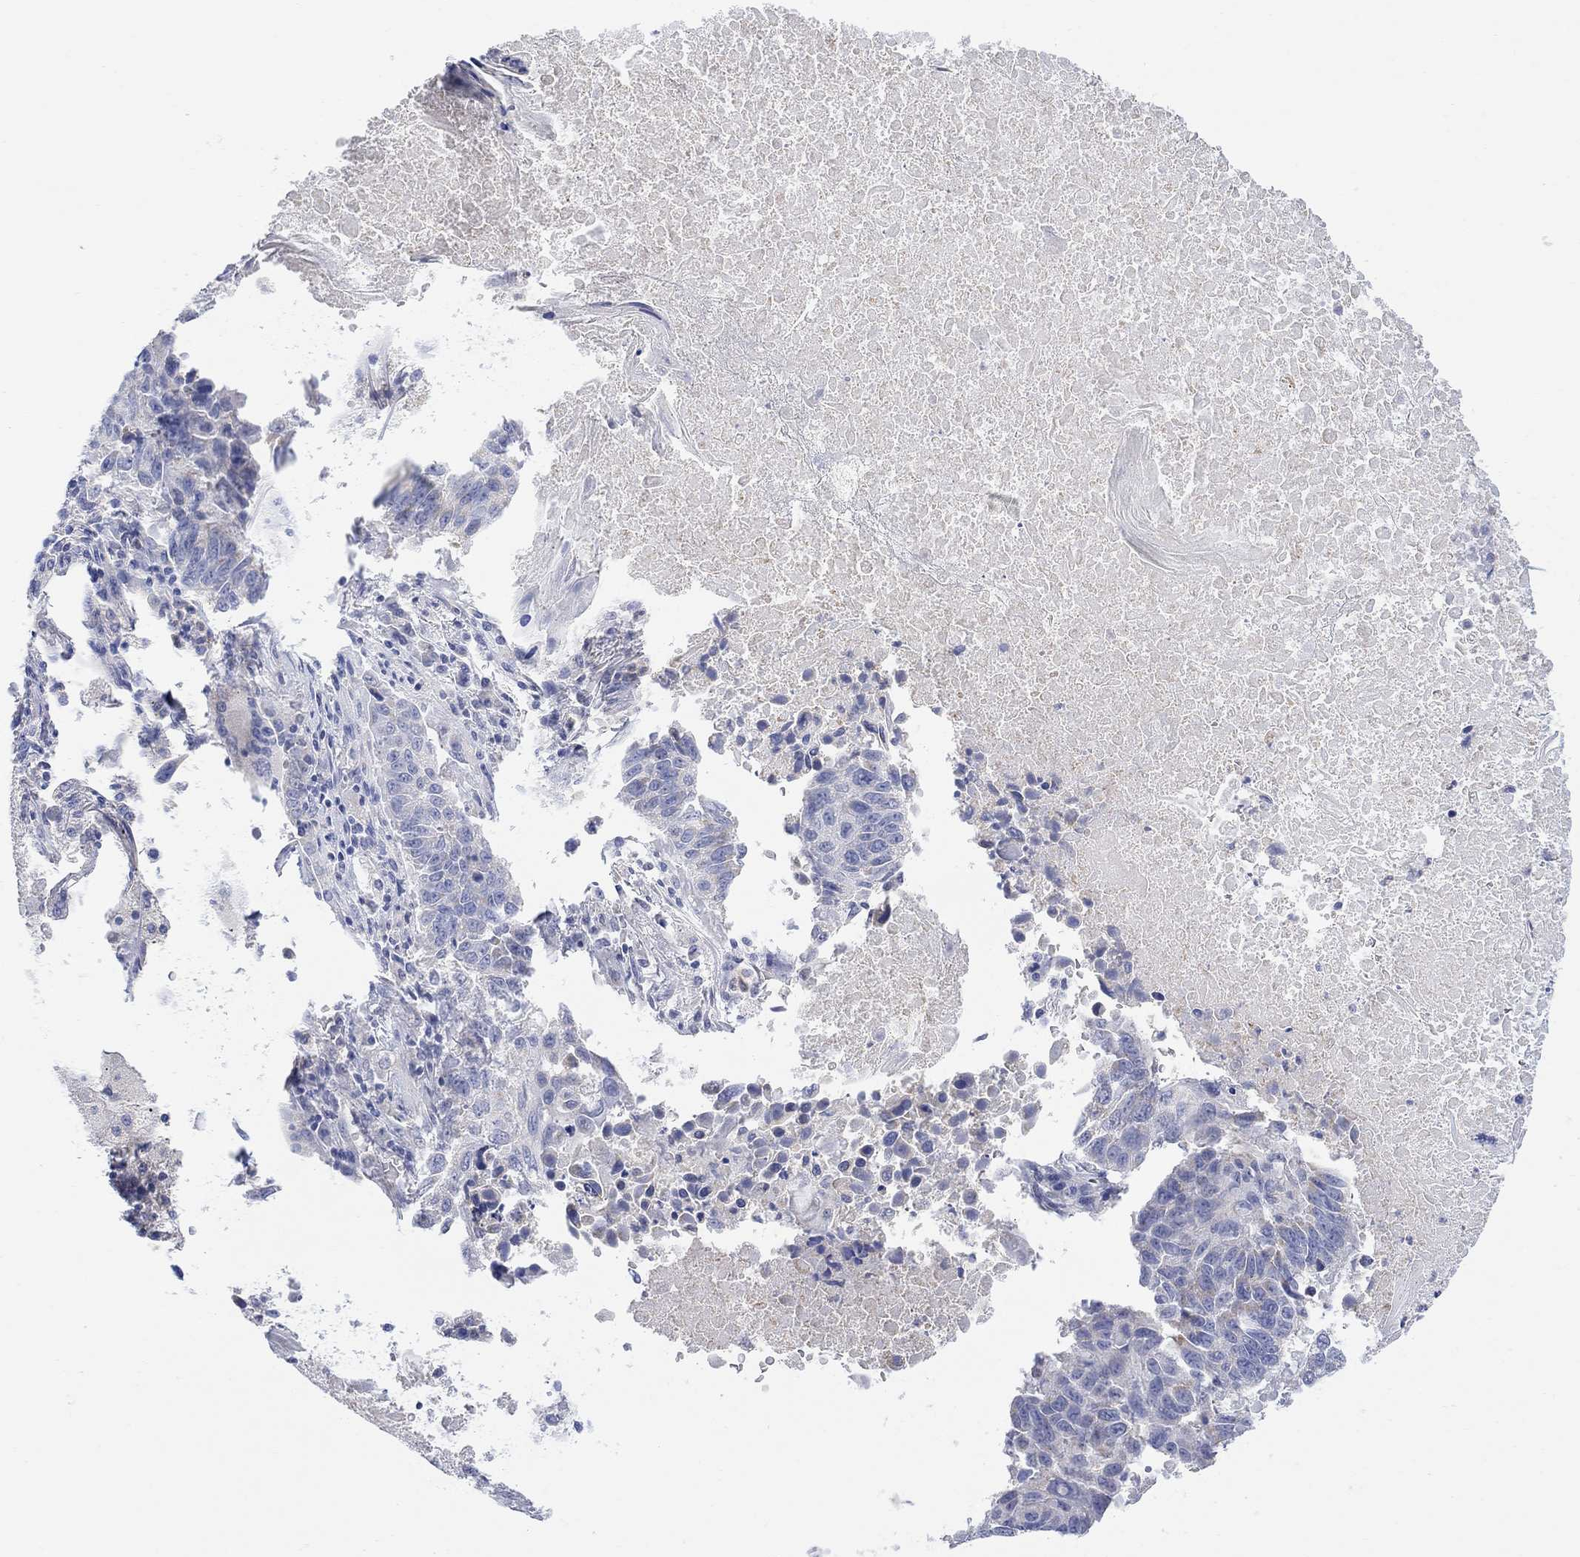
{"staining": {"intensity": "negative", "quantity": "none", "location": "none"}, "tissue": "lung cancer", "cell_type": "Tumor cells", "image_type": "cancer", "snomed": [{"axis": "morphology", "description": "Squamous cell carcinoma, NOS"}, {"axis": "topography", "description": "Lung"}], "caption": "High magnification brightfield microscopy of lung cancer (squamous cell carcinoma) stained with DAB (3,3'-diaminobenzidine) (brown) and counterstained with hematoxylin (blue): tumor cells show no significant staining. (Immunohistochemistry, brightfield microscopy, high magnification).", "gene": "FBP2", "patient": {"sex": "male", "age": 73}}